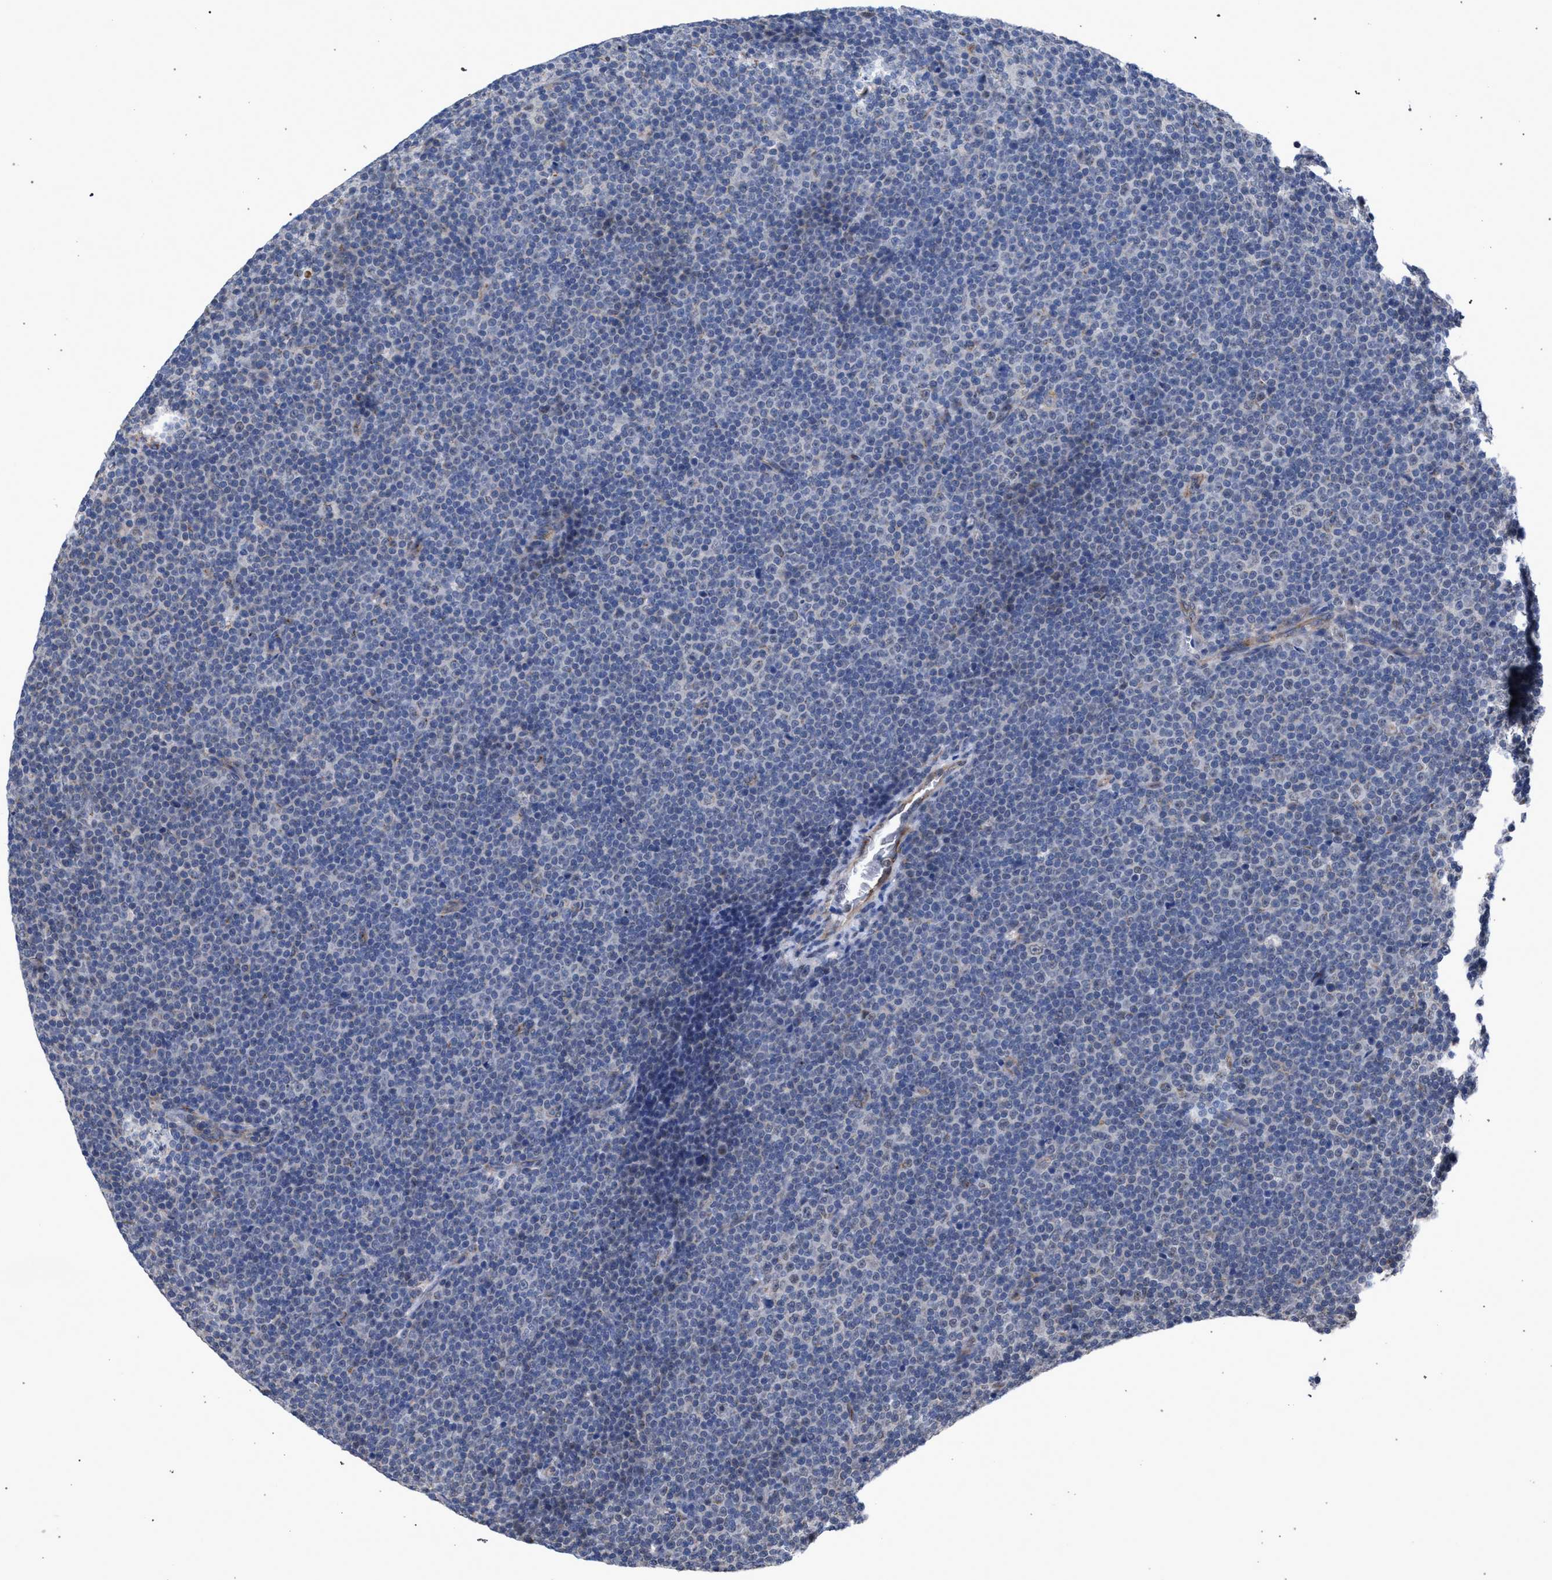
{"staining": {"intensity": "negative", "quantity": "none", "location": "none"}, "tissue": "lymphoma", "cell_type": "Tumor cells", "image_type": "cancer", "snomed": [{"axis": "morphology", "description": "Malignant lymphoma, non-Hodgkin's type, Low grade"}, {"axis": "topography", "description": "Lymph node"}], "caption": "Tumor cells show no significant protein staining in lymphoma.", "gene": "GOLGA2", "patient": {"sex": "female", "age": 67}}